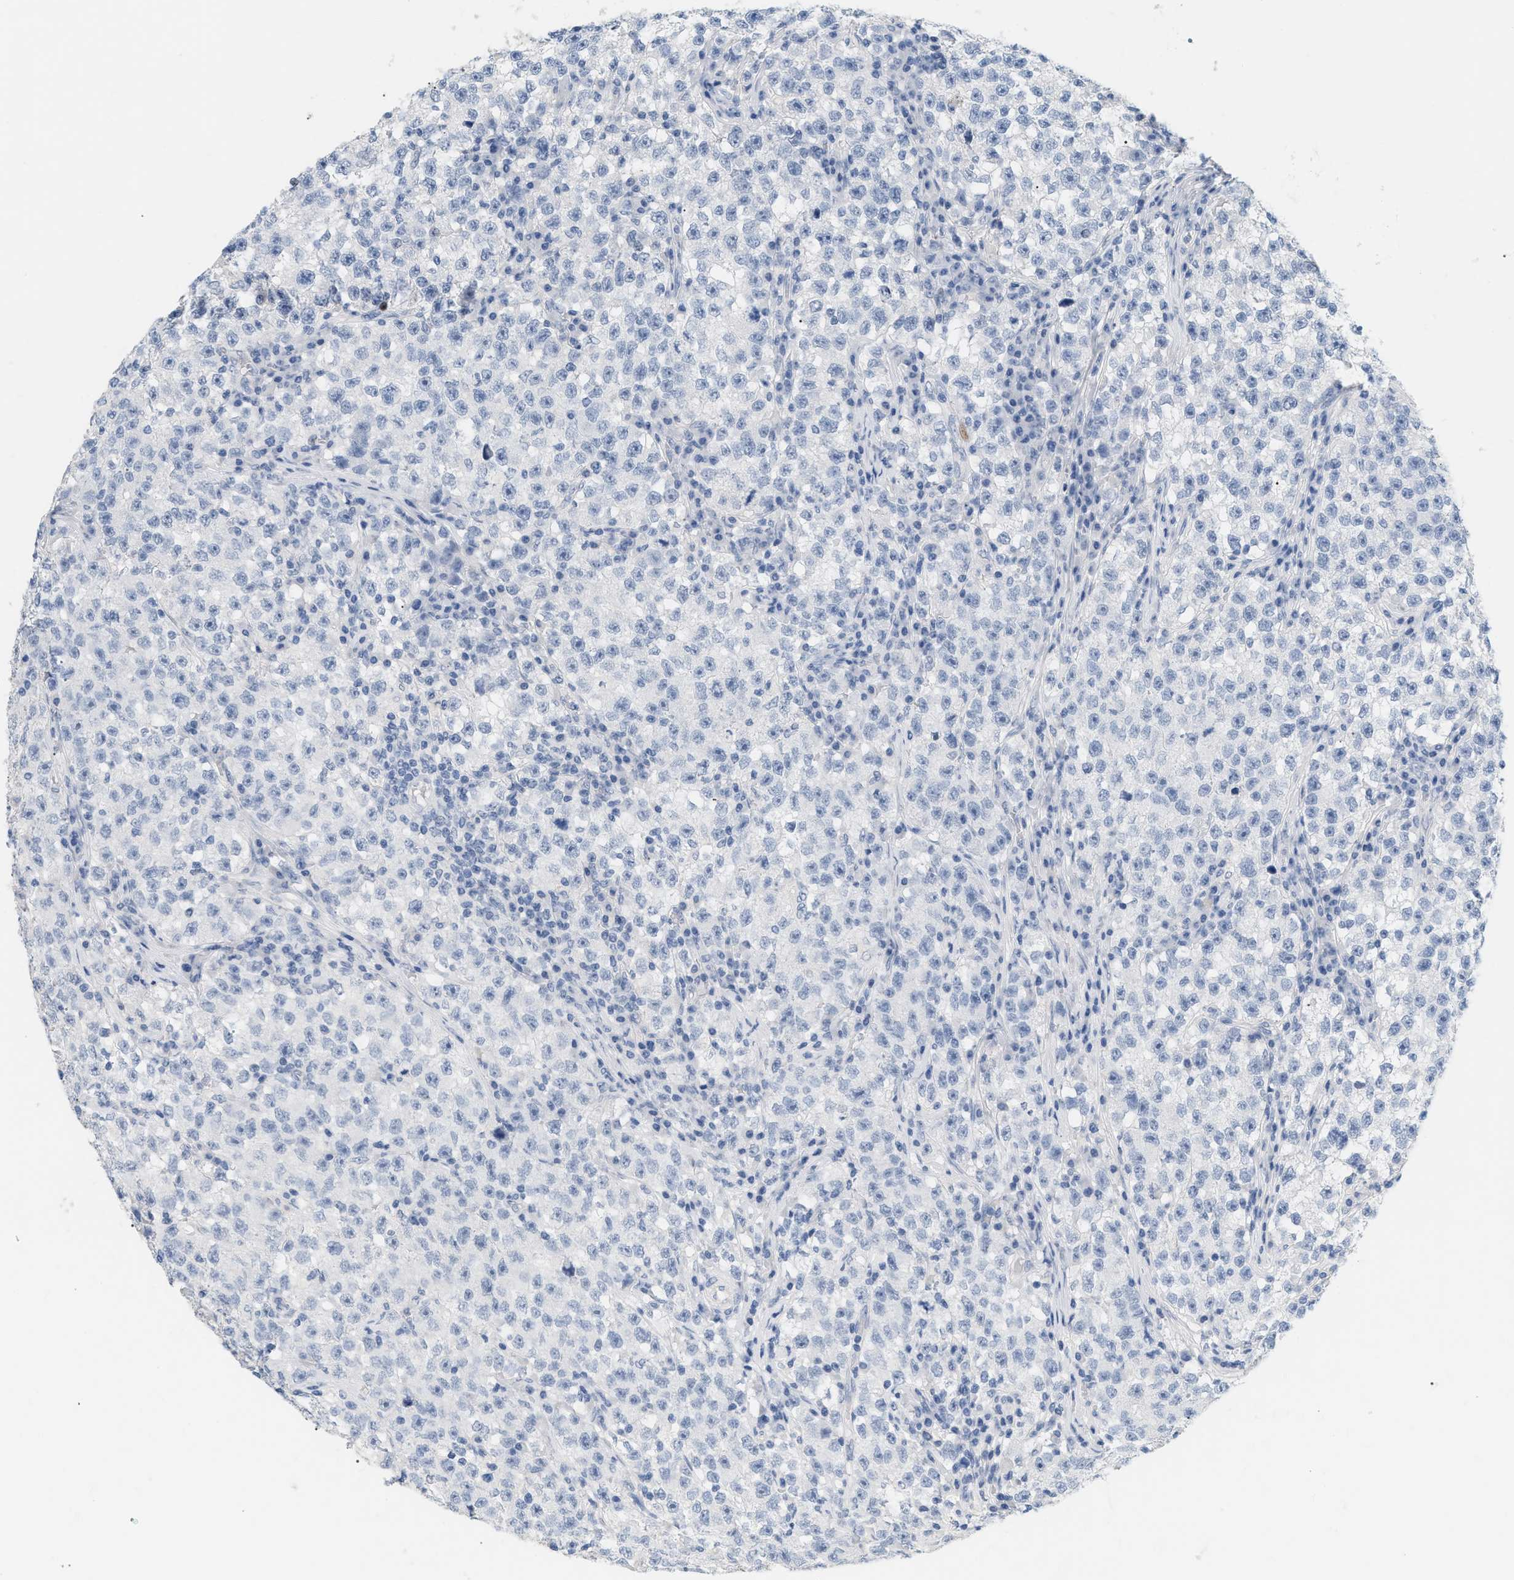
{"staining": {"intensity": "negative", "quantity": "none", "location": "none"}, "tissue": "testis cancer", "cell_type": "Tumor cells", "image_type": "cancer", "snomed": [{"axis": "morphology", "description": "Seminoma, NOS"}, {"axis": "topography", "description": "Testis"}], "caption": "The photomicrograph demonstrates no staining of tumor cells in testis seminoma.", "gene": "CFH", "patient": {"sex": "male", "age": 22}}